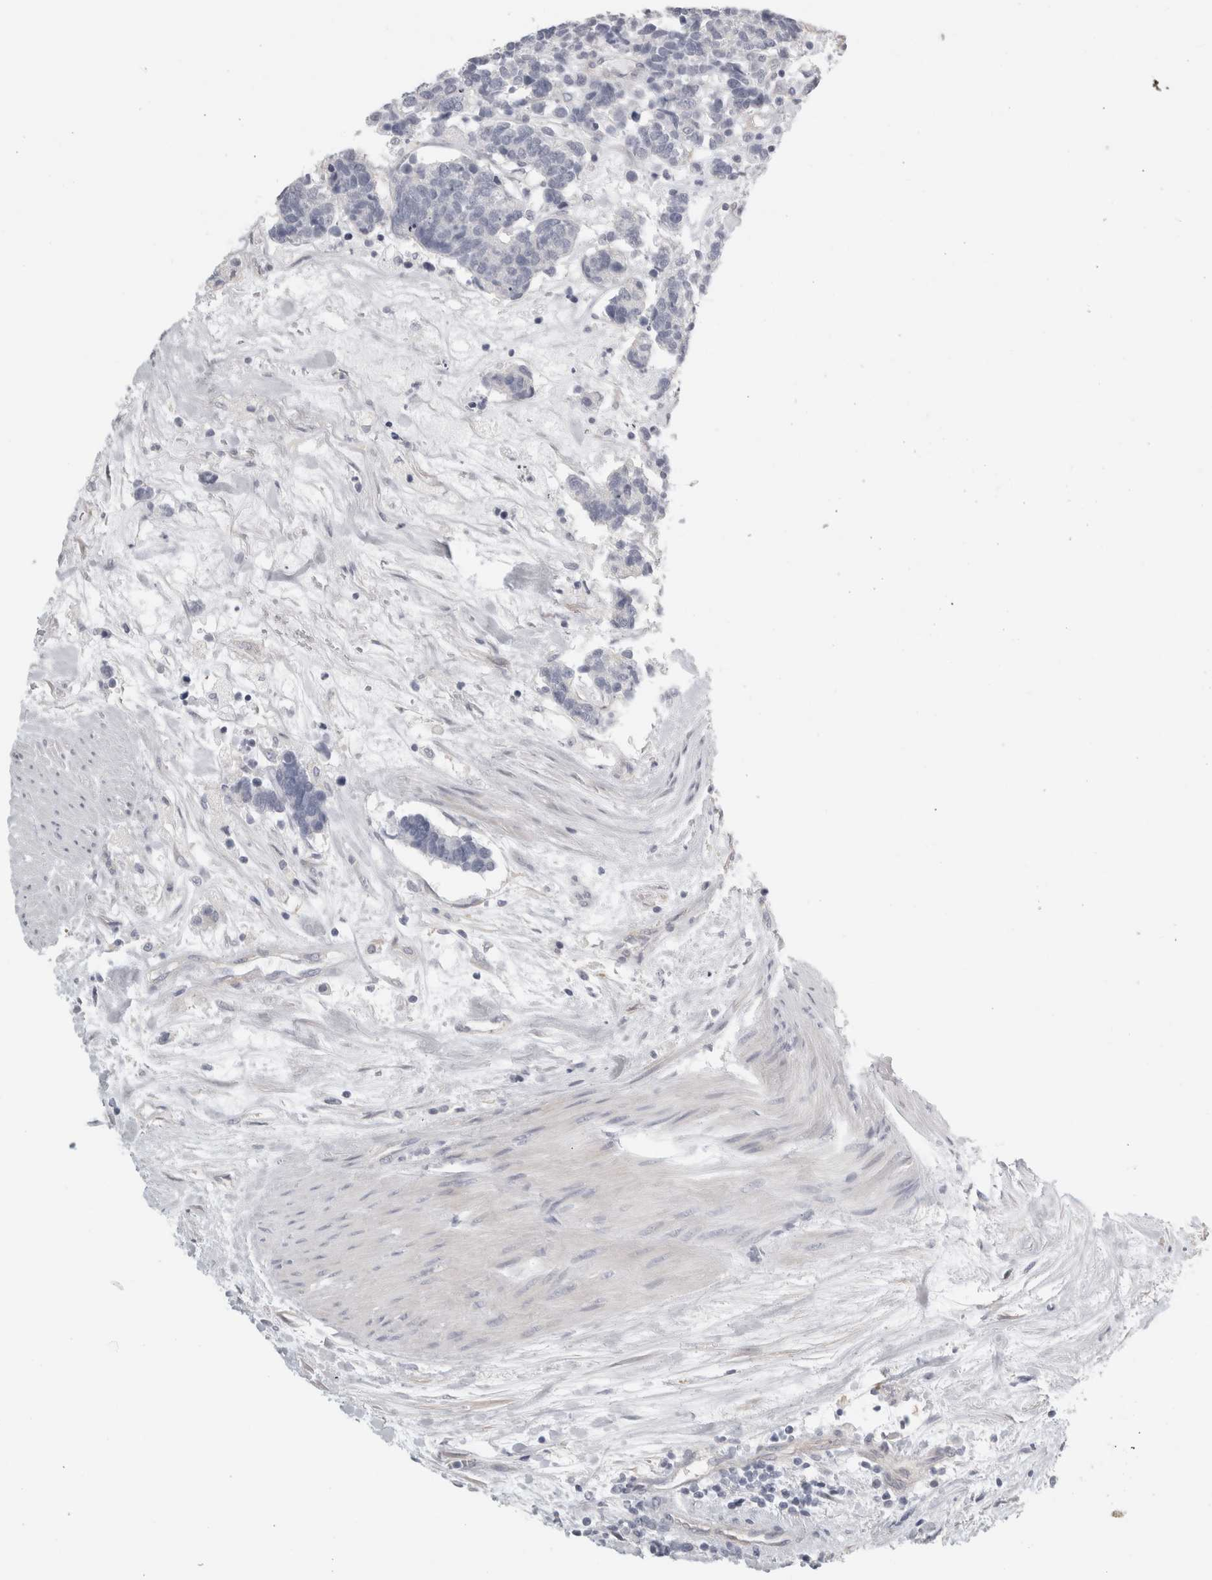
{"staining": {"intensity": "negative", "quantity": "none", "location": "none"}, "tissue": "carcinoid", "cell_type": "Tumor cells", "image_type": "cancer", "snomed": [{"axis": "morphology", "description": "Carcinoma, NOS"}, {"axis": "morphology", "description": "Carcinoid, malignant, NOS"}, {"axis": "topography", "description": "Urinary bladder"}], "caption": "An image of human carcinoid is negative for staining in tumor cells.", "gene": "FBLIM1", "patient": {"sex": "male", "age": 57}}